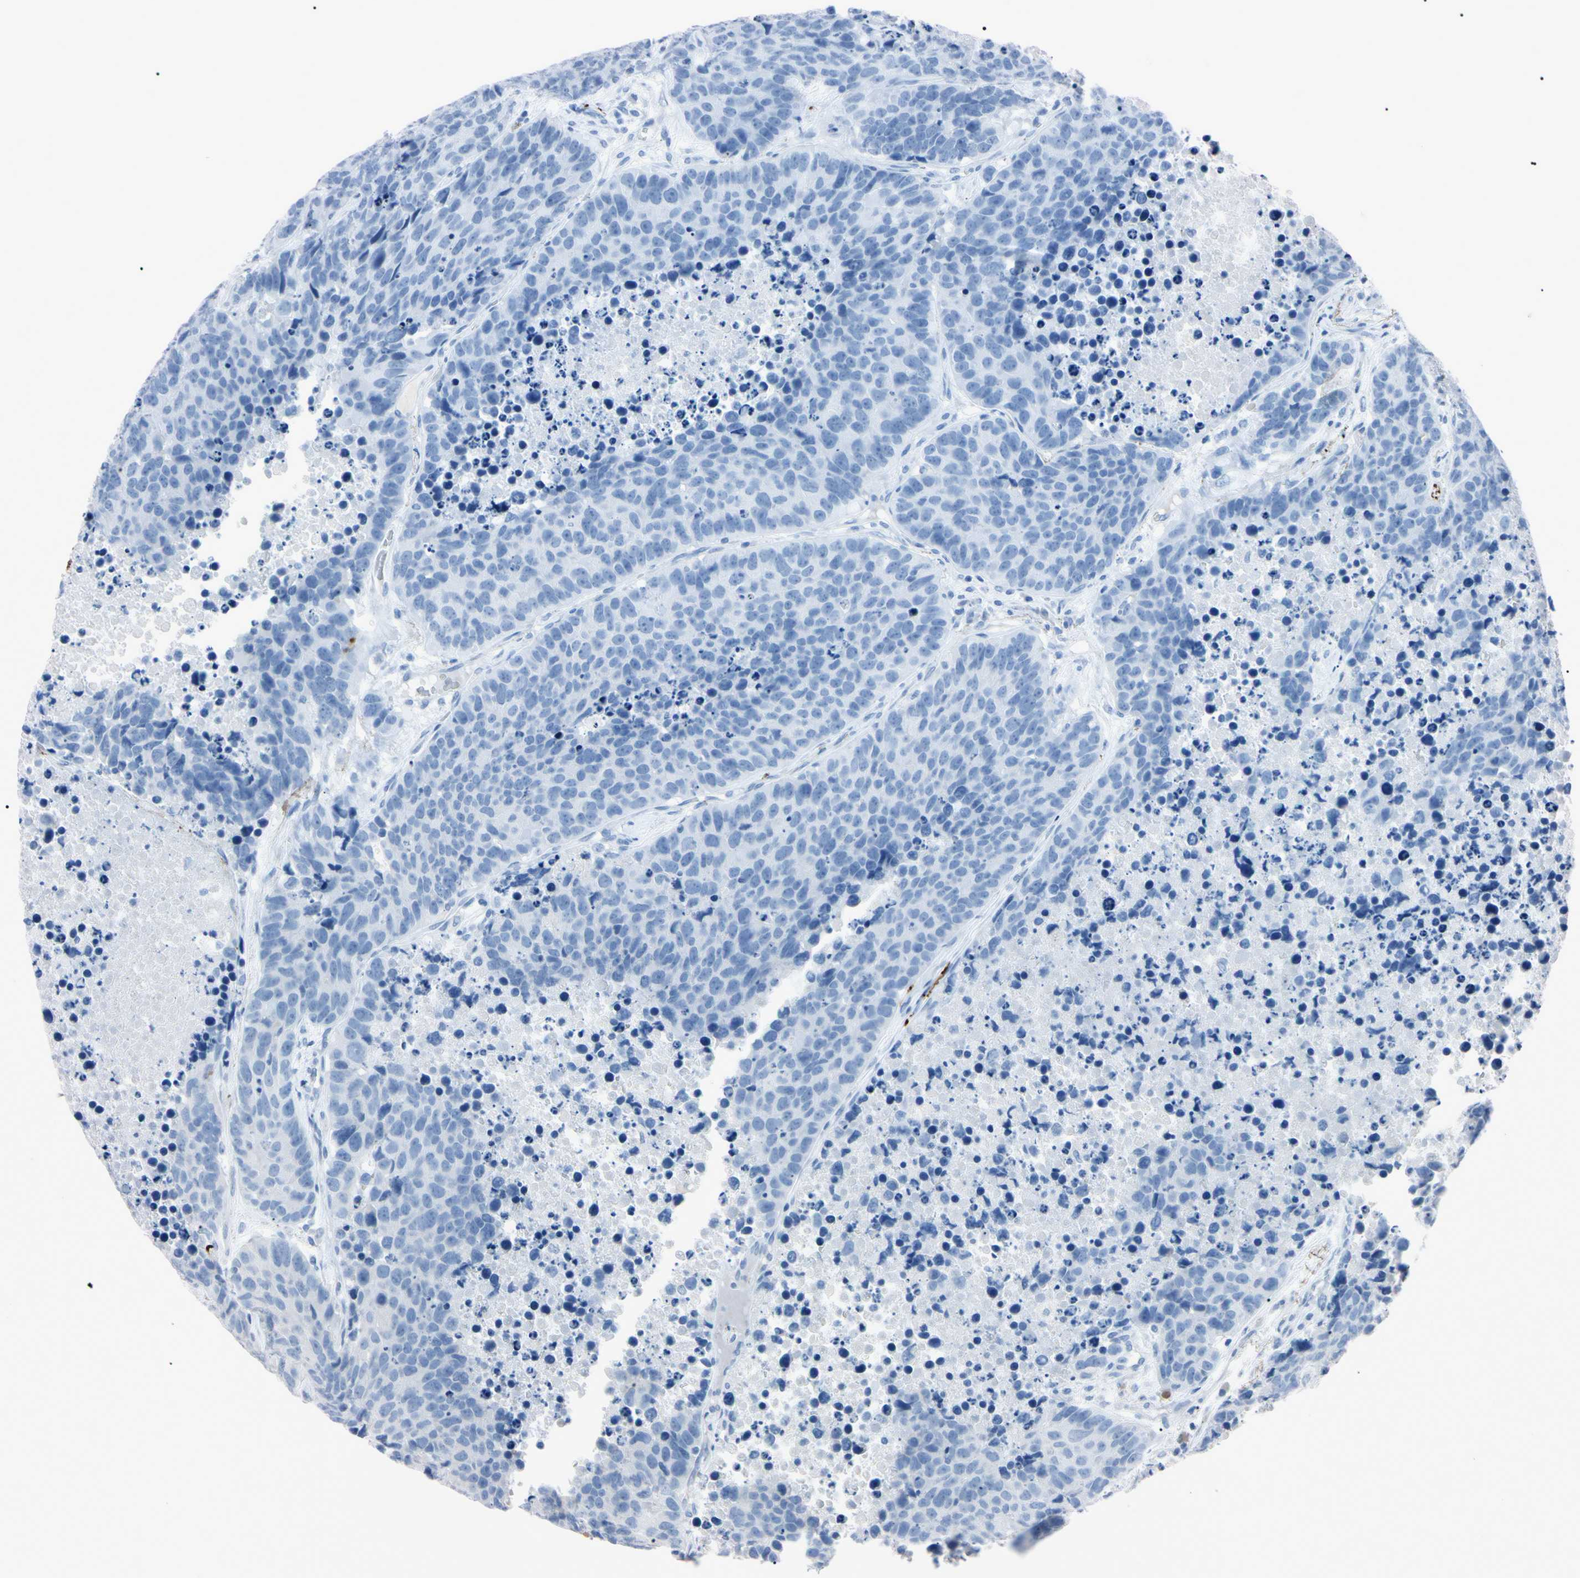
{"staining": {"intensity": "negative", "quantity": "none", "location": "none"}, "tissue": "carcinoid", "cell_type": "Tumor cells", "image_type": "cancer", "snomed": [{"axis": "morphology", "description": "Carcinoid, malignant, NOS"}, {"axis": "topography", "description": "Lung"}], "caption": "Immunohistochemistry (IHC) image of neoplastic tissue: carcinoid (malignant) stained with DAB (3,3'-diaminobenzidine) exhibits no significant protein expression in tumor cells.", "gene": "ELN", "patient": {"sex": "male", "age": 60}}